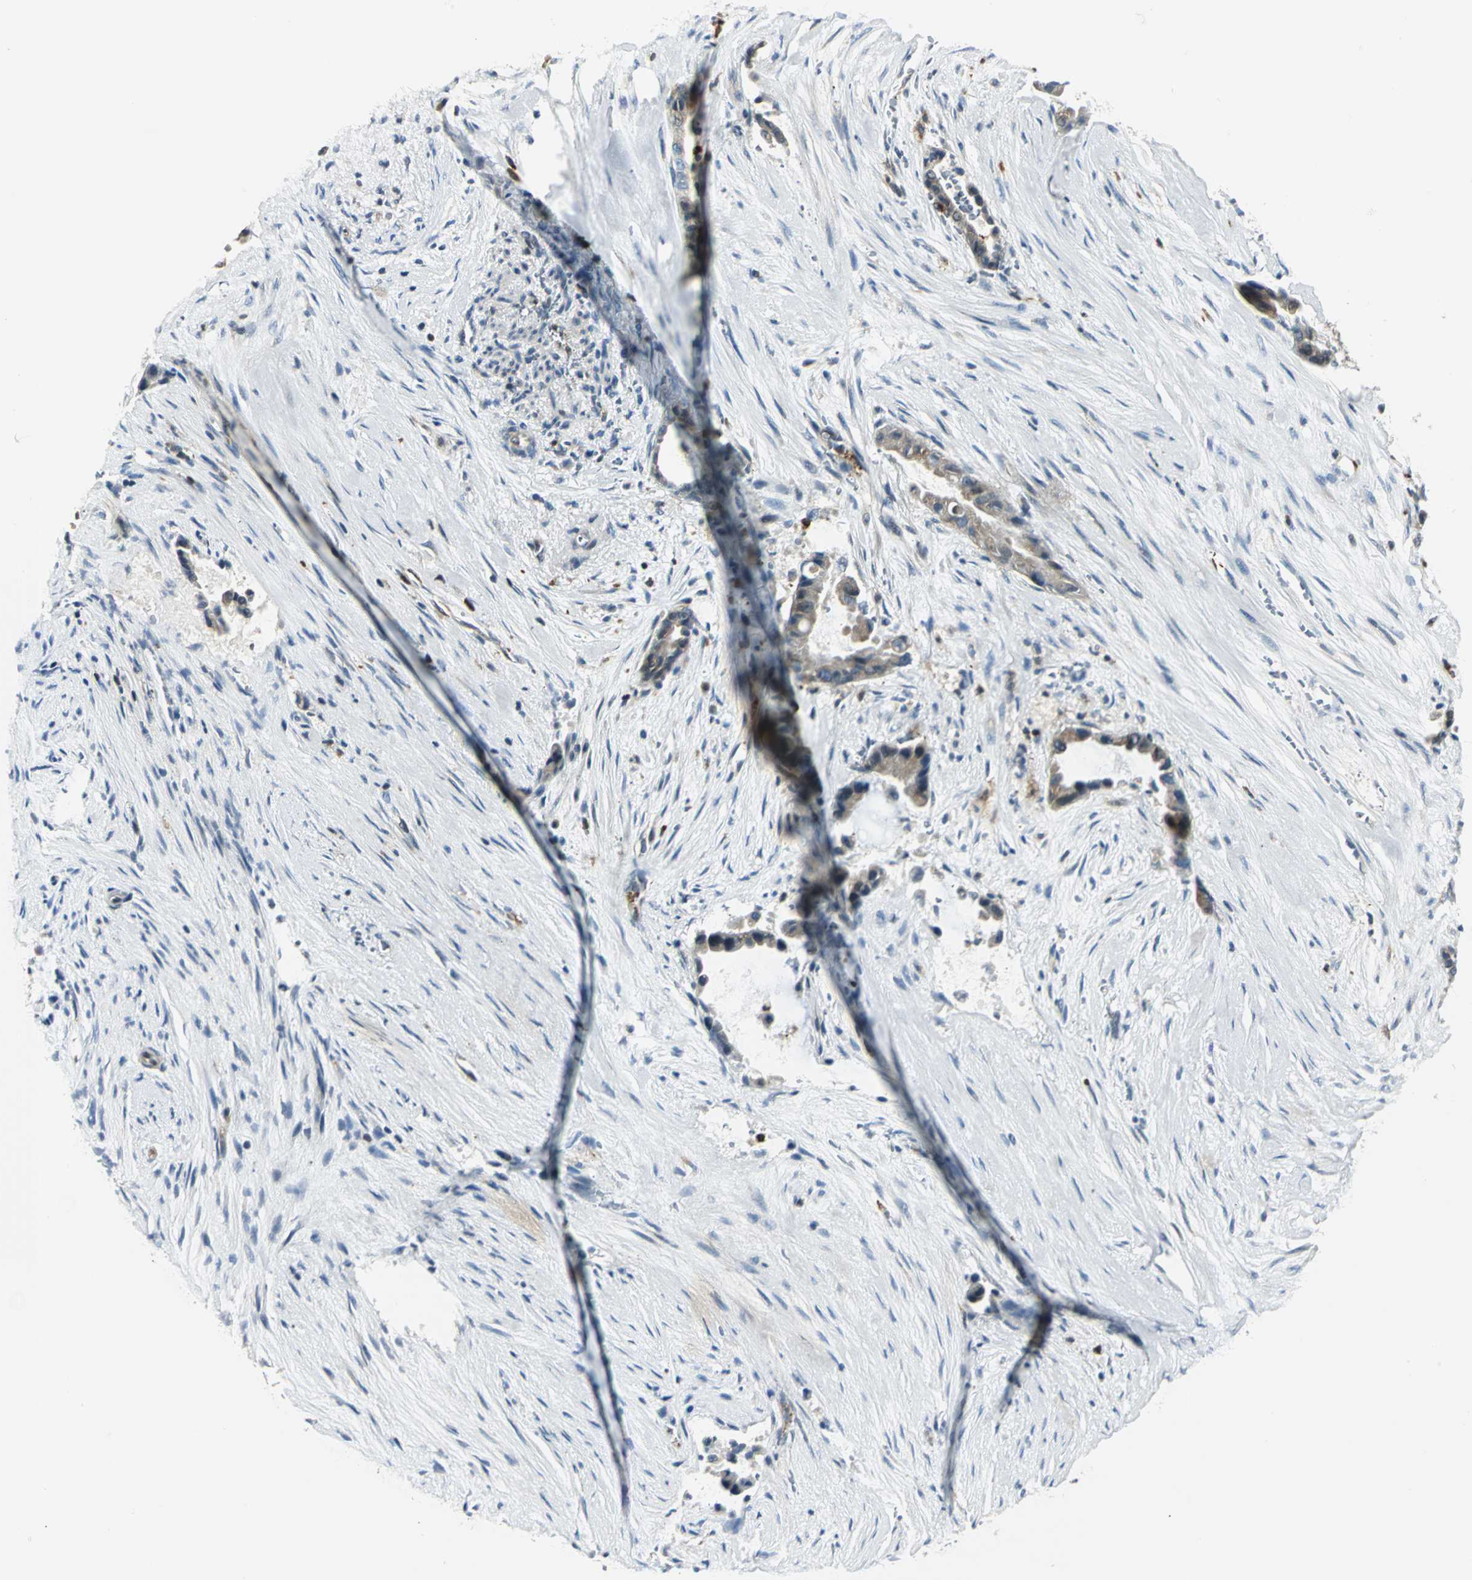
{"staining": {"intensity": "moderate", "quantity": ">75%", "location": "cytoplasmic/membranous"}, "tissue": "liver cancer", "cell_type": "Tumor cells", "image_type": "cancer", "snomed": [{"axis": "morphology", "description": "Cholangiocarcinoma"}, {"axis": "topography", "description": "Liver"}], "caption": "Liver cancer stained with immunohistochemistry exhibits moderate cytoplasmic/membranous expression in approximately >75% of tumor cells.", "gene": "USP40", "patient": {"sex": "female", "age": 55}}